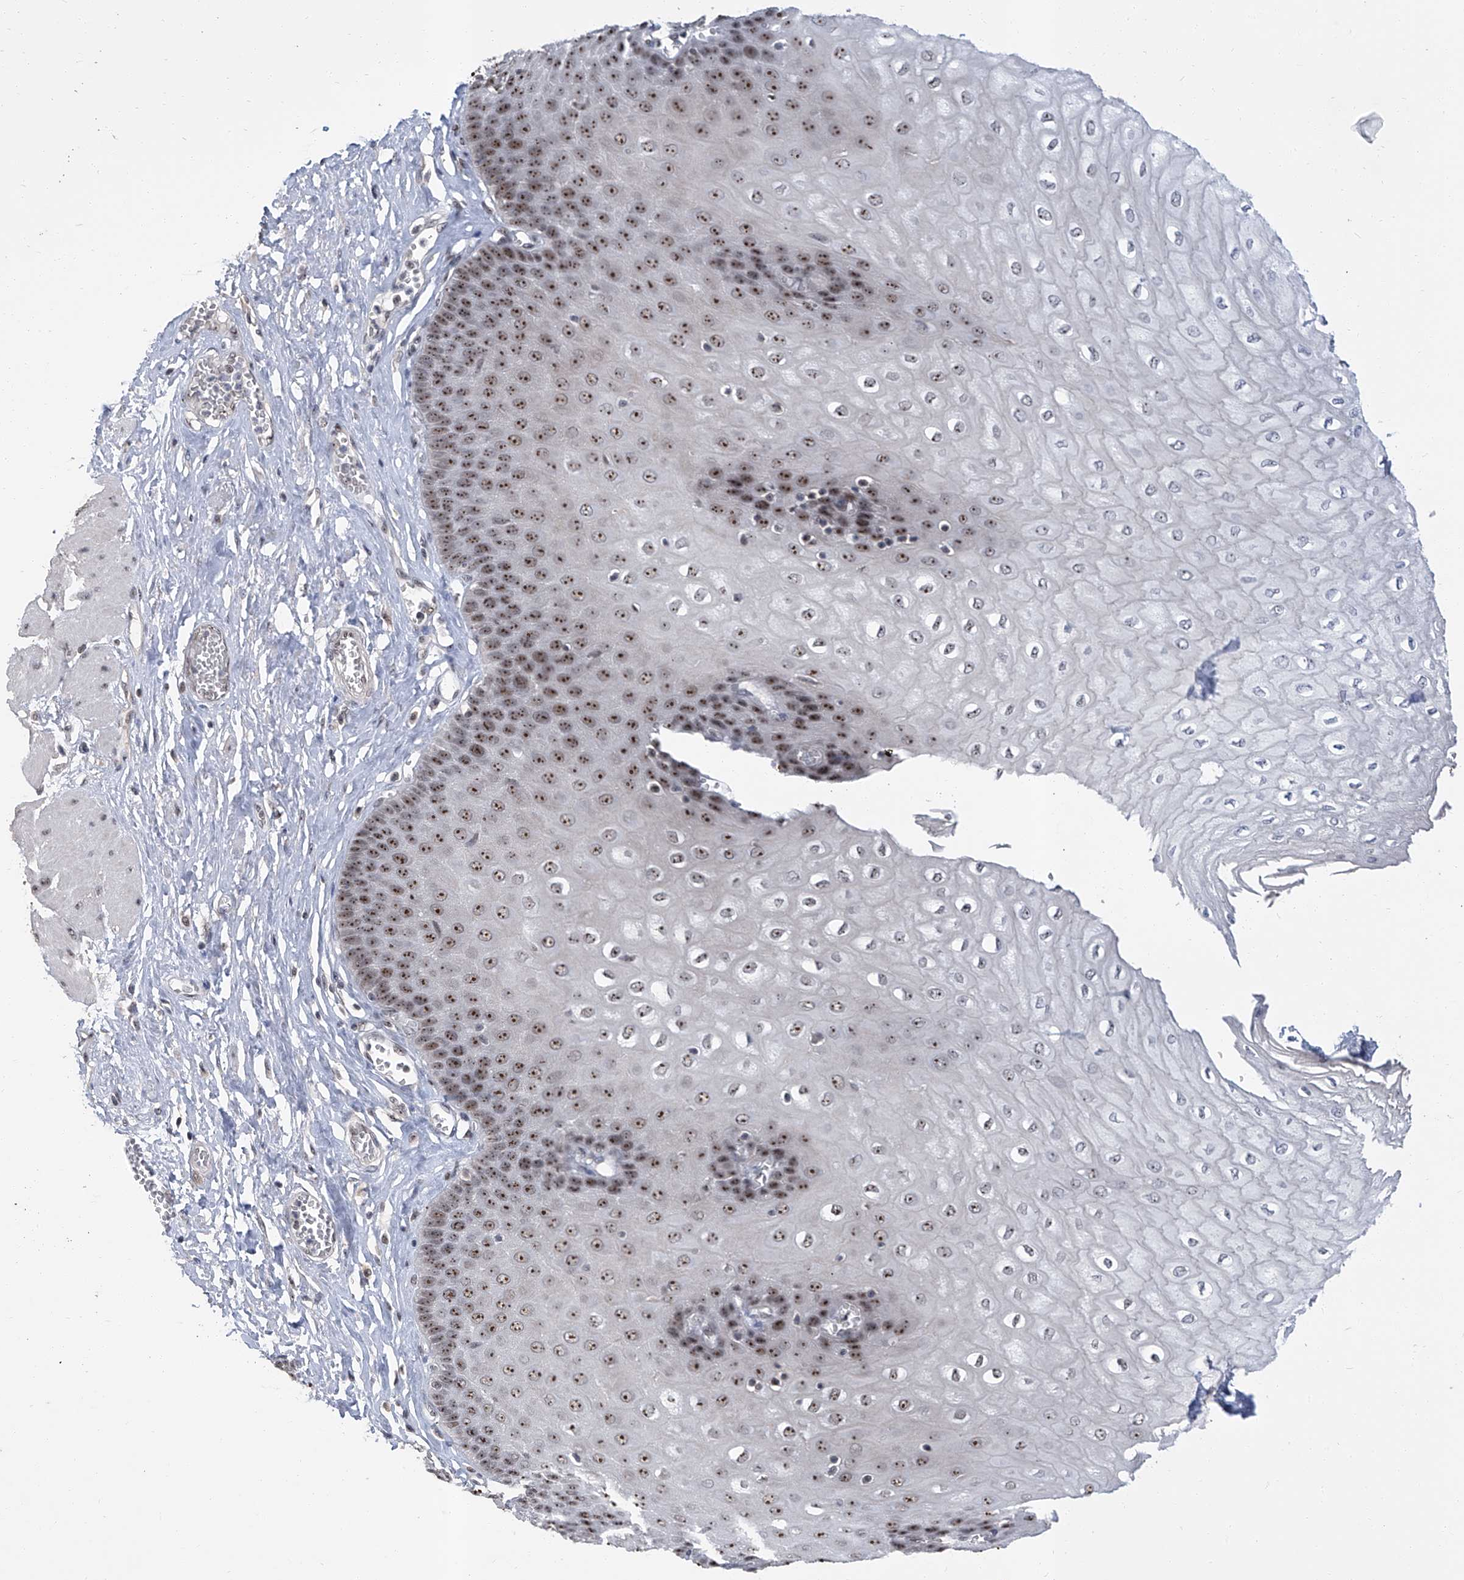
{"staining": {"intensity": "strong", "quantity": ">75%", "location": "nuclear"}, "tissue": "esophagus", "cell_type": "Squamous epithelial cells", "image_type": "normal", "snomed": [{"axis": "morphology", "description": "Normal tissue, NOS"}, {"axis": "topography", "description": "Esophagus"}], "caption": "Protein staining of benign esophagus reveals strong nuclear positivity in approximately >75% of squamous epithelial cells.", "gene": "CMTR1", "patient": {"sex": "male", "age": 60}}